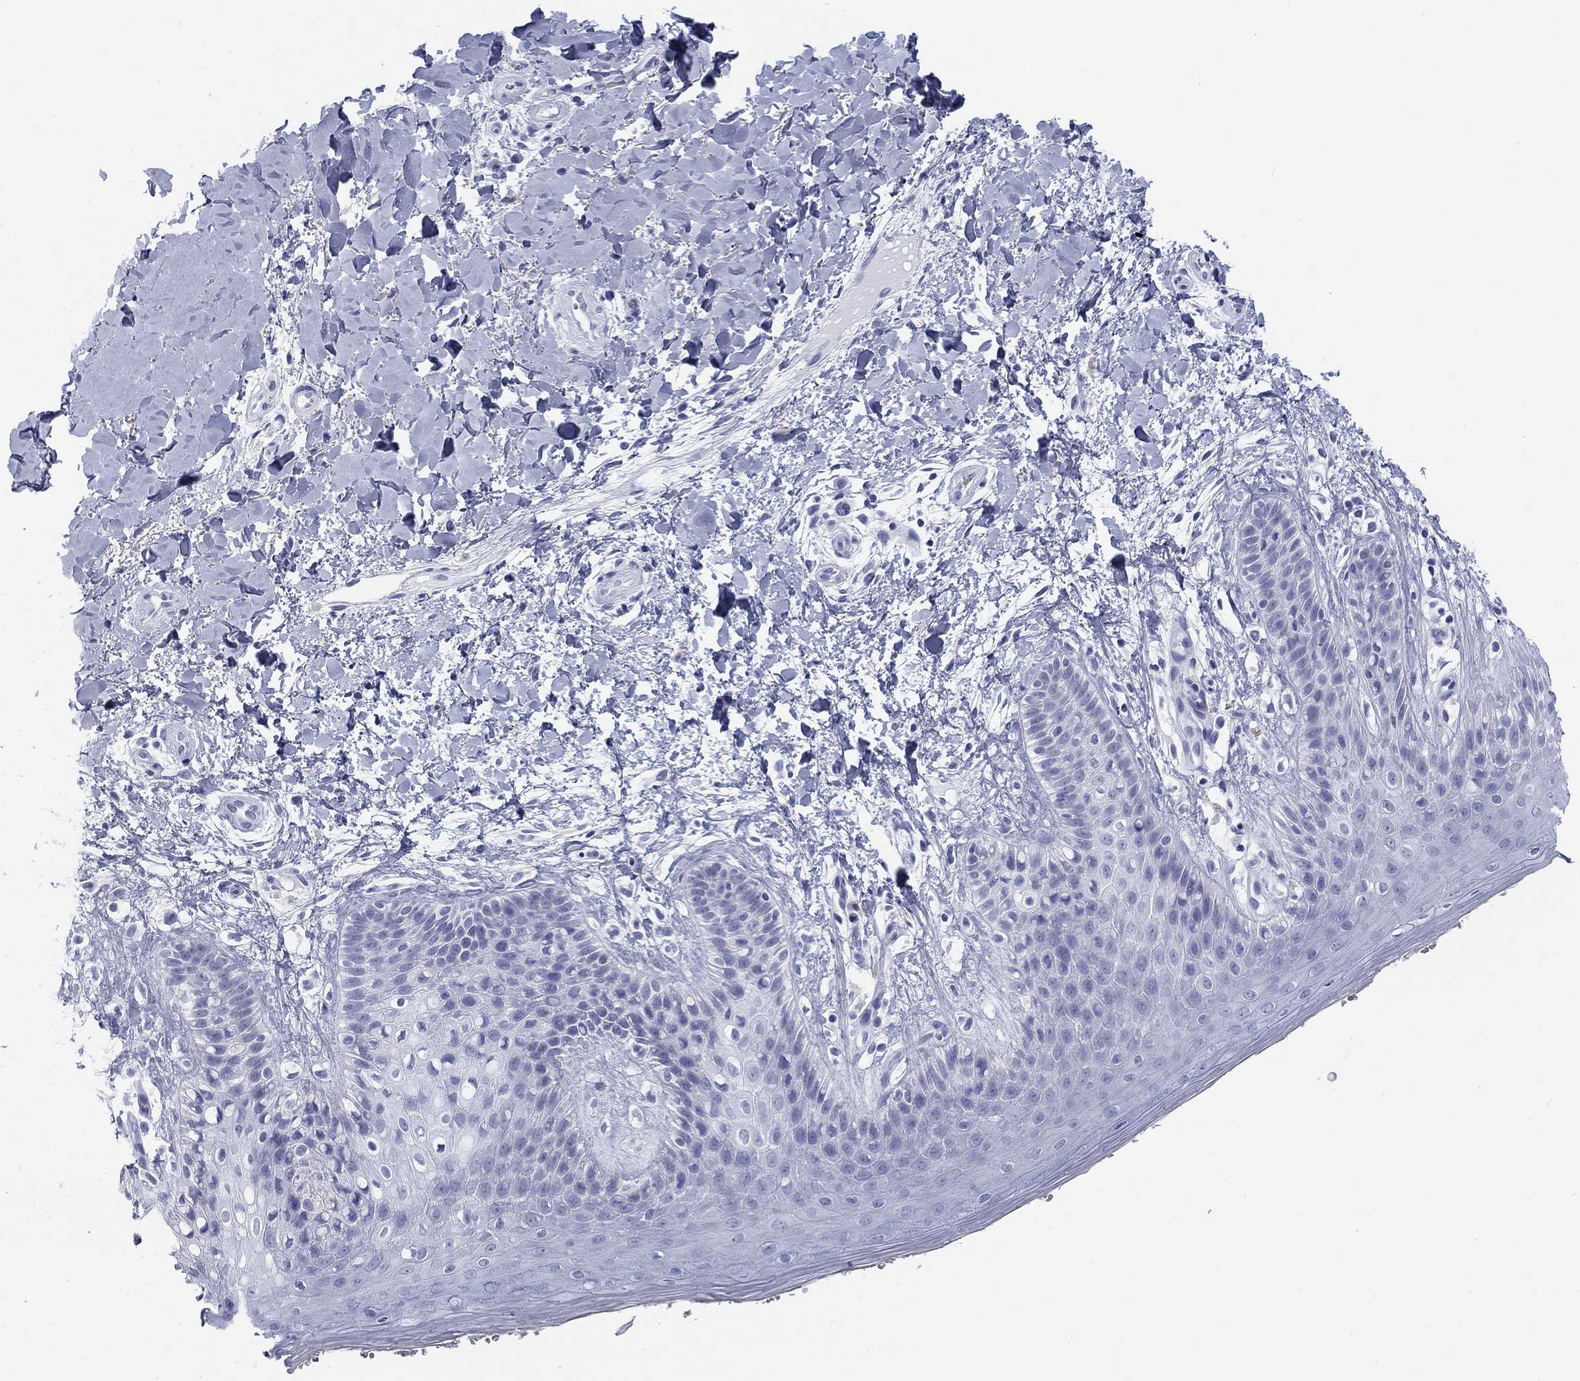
{"staining": {"intensity": "negative", "quantity": "none", "location": "none"}, "tissue": "skin", "cell_type": "Epidermal cells", "image_type": "normal", "snomed": [{"axis": "morphology", "description": "Normal tissue, NOS"}, {"axis": "topography", "description": "Anal"}], "caption": "Epidermal cells show no significant protein staining in unremarkable skin.", "gene": "CALB1", "patient": {"sex": "male", "age": 36}}